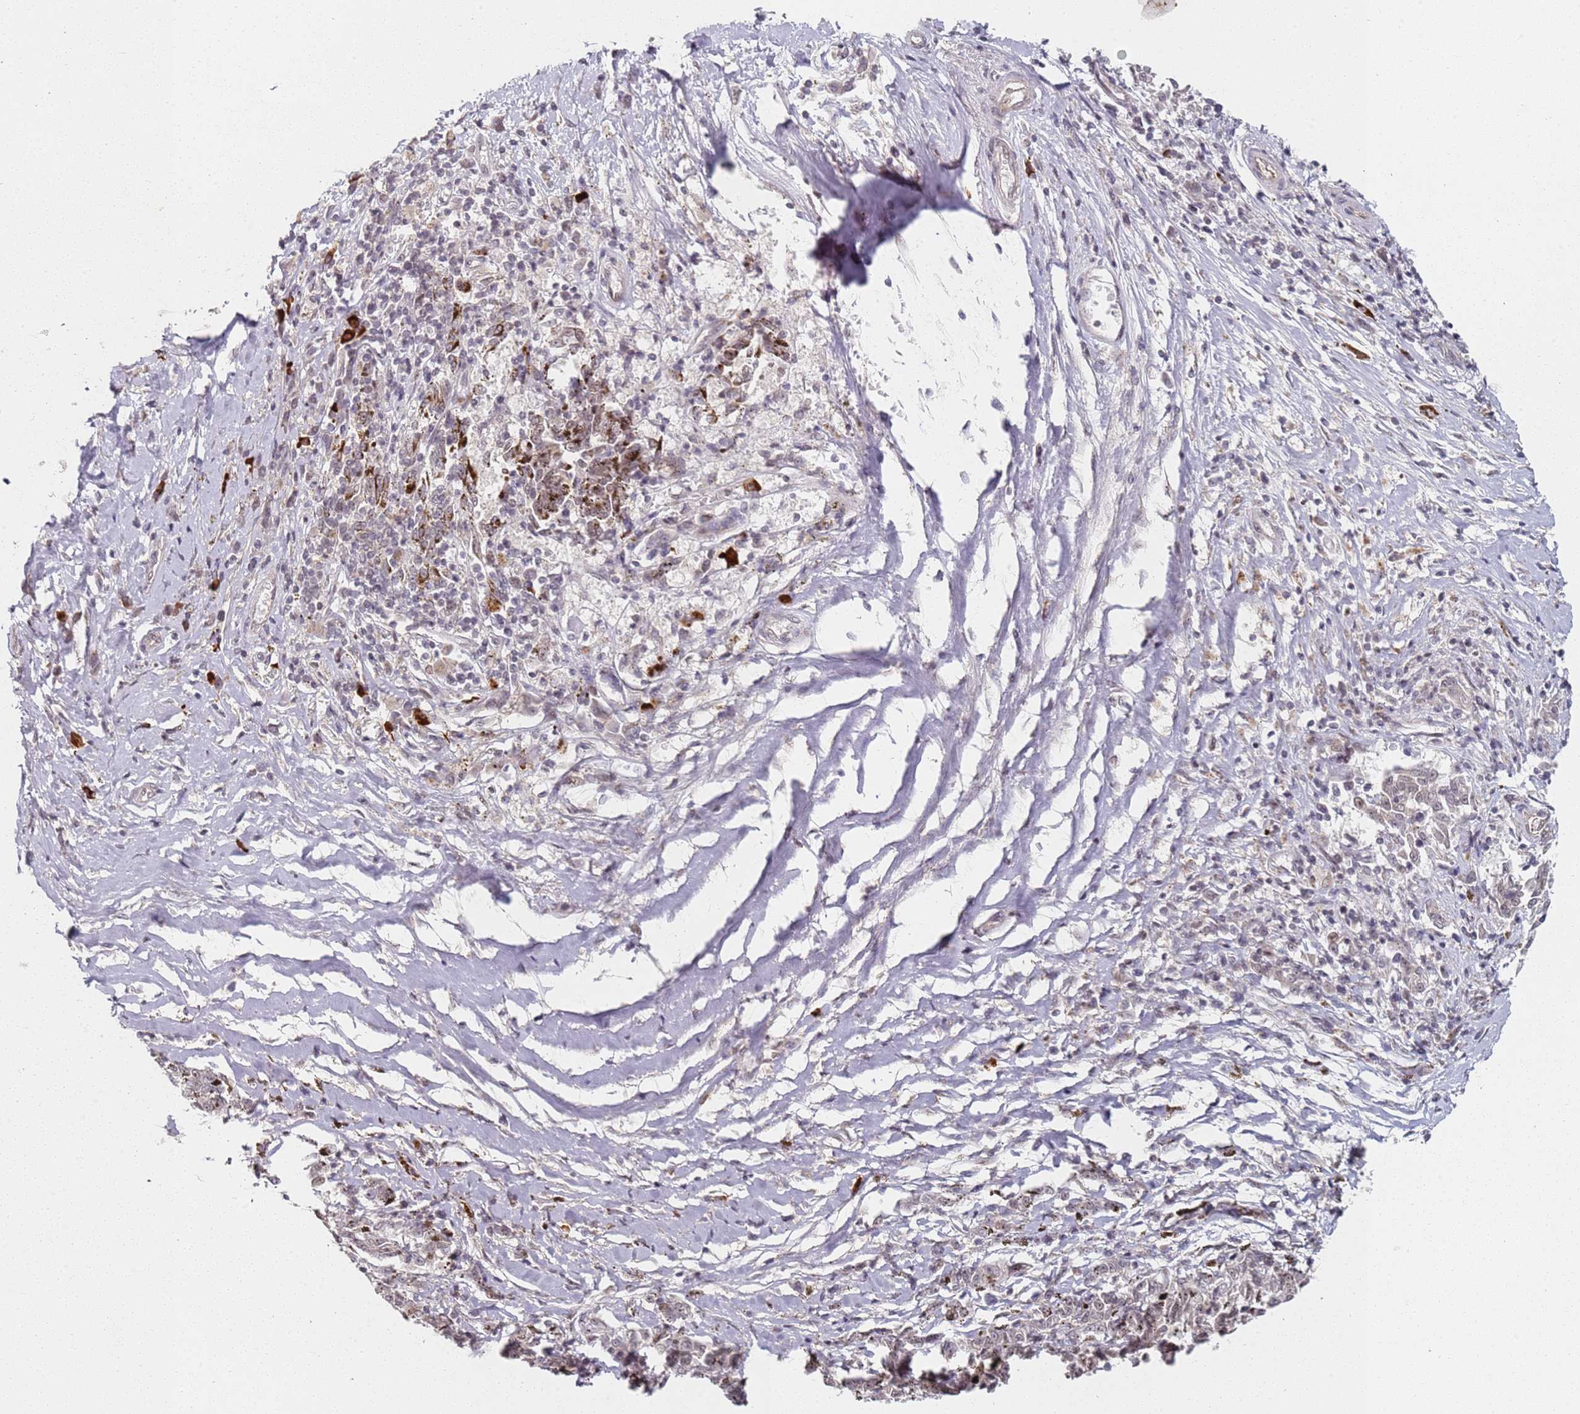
{"staining": {"intensity": "weak", "quantity": "<25%", "location": "nuclear"}, "tissue": "melanoma", "cell_type": "Tumor cells", "image_type": "cancer", "snomed": [{"axis": "morphology", "description": "Malignant melanoma, NOS"}, {"axis": "topography", "description": "Skin"}], "caption": "High power microscopy photomicrograph of an IHC micrograph of melanoma, revealing no significant staining in tumor cells.", "gene": "ATF6B", "patient": {"sex": "female", "age": 72}}